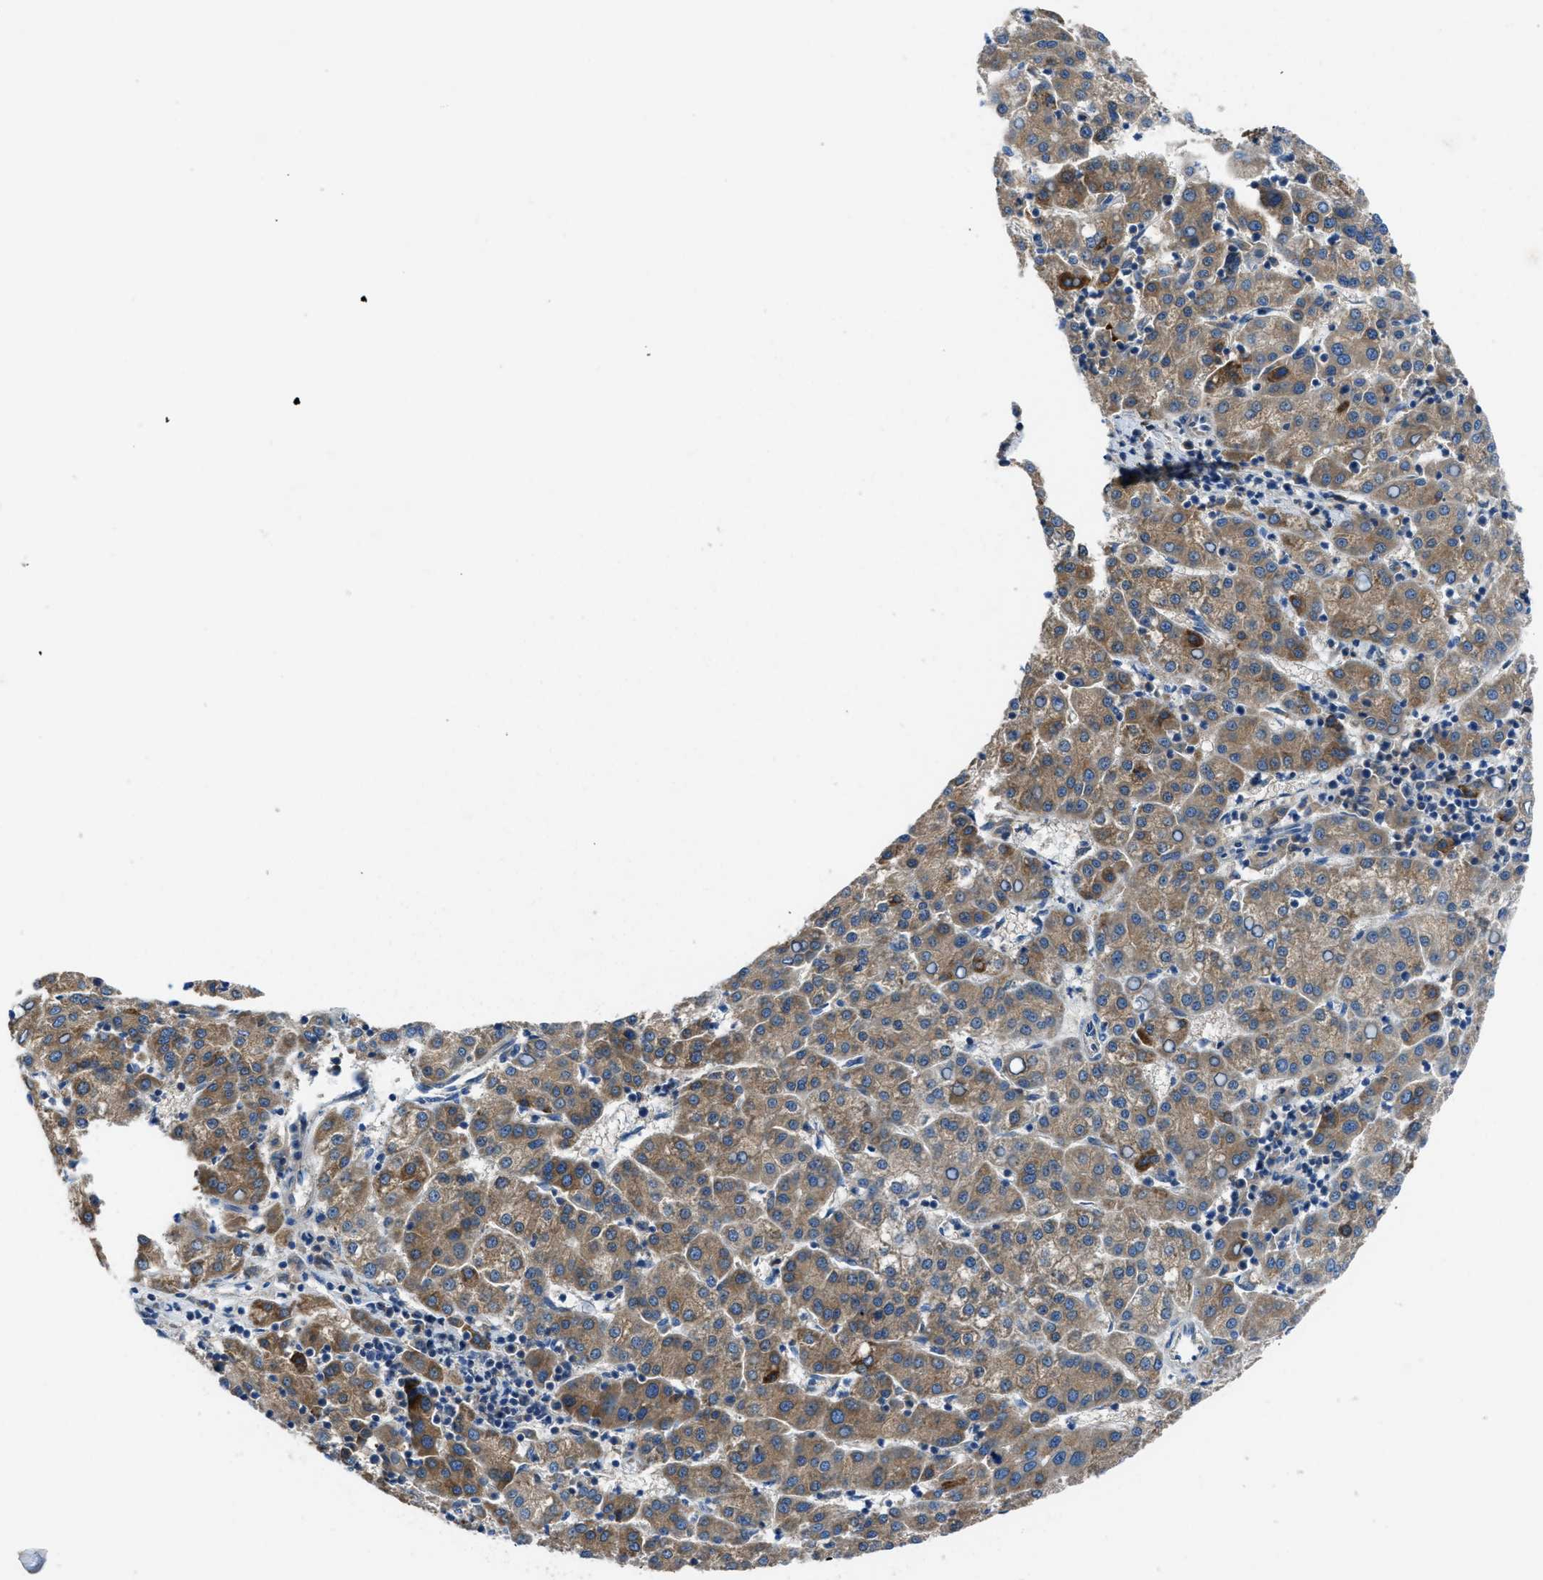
{"staining": {"intensity": "moderate", "quantity": ">75%", "location": "cytoplasmic/membranous"}, "tissue": "liver cancer", "cell_type": "Tumor cells", "image_type": "cancer", "snomed": [{"axis": "morphology", "description": "Carcinoma, Hepatocellular, NOS"}, {"axis": "topography", "description": "Liver"}], "caption": "Human liver cancer stained for a protein (brown) exhibits moderate cytoplasmic/membranous positive expression in about >75% of tumor cells.", "gene": "MAP3K20", "patient": {"sex": "female", "age": 58}}